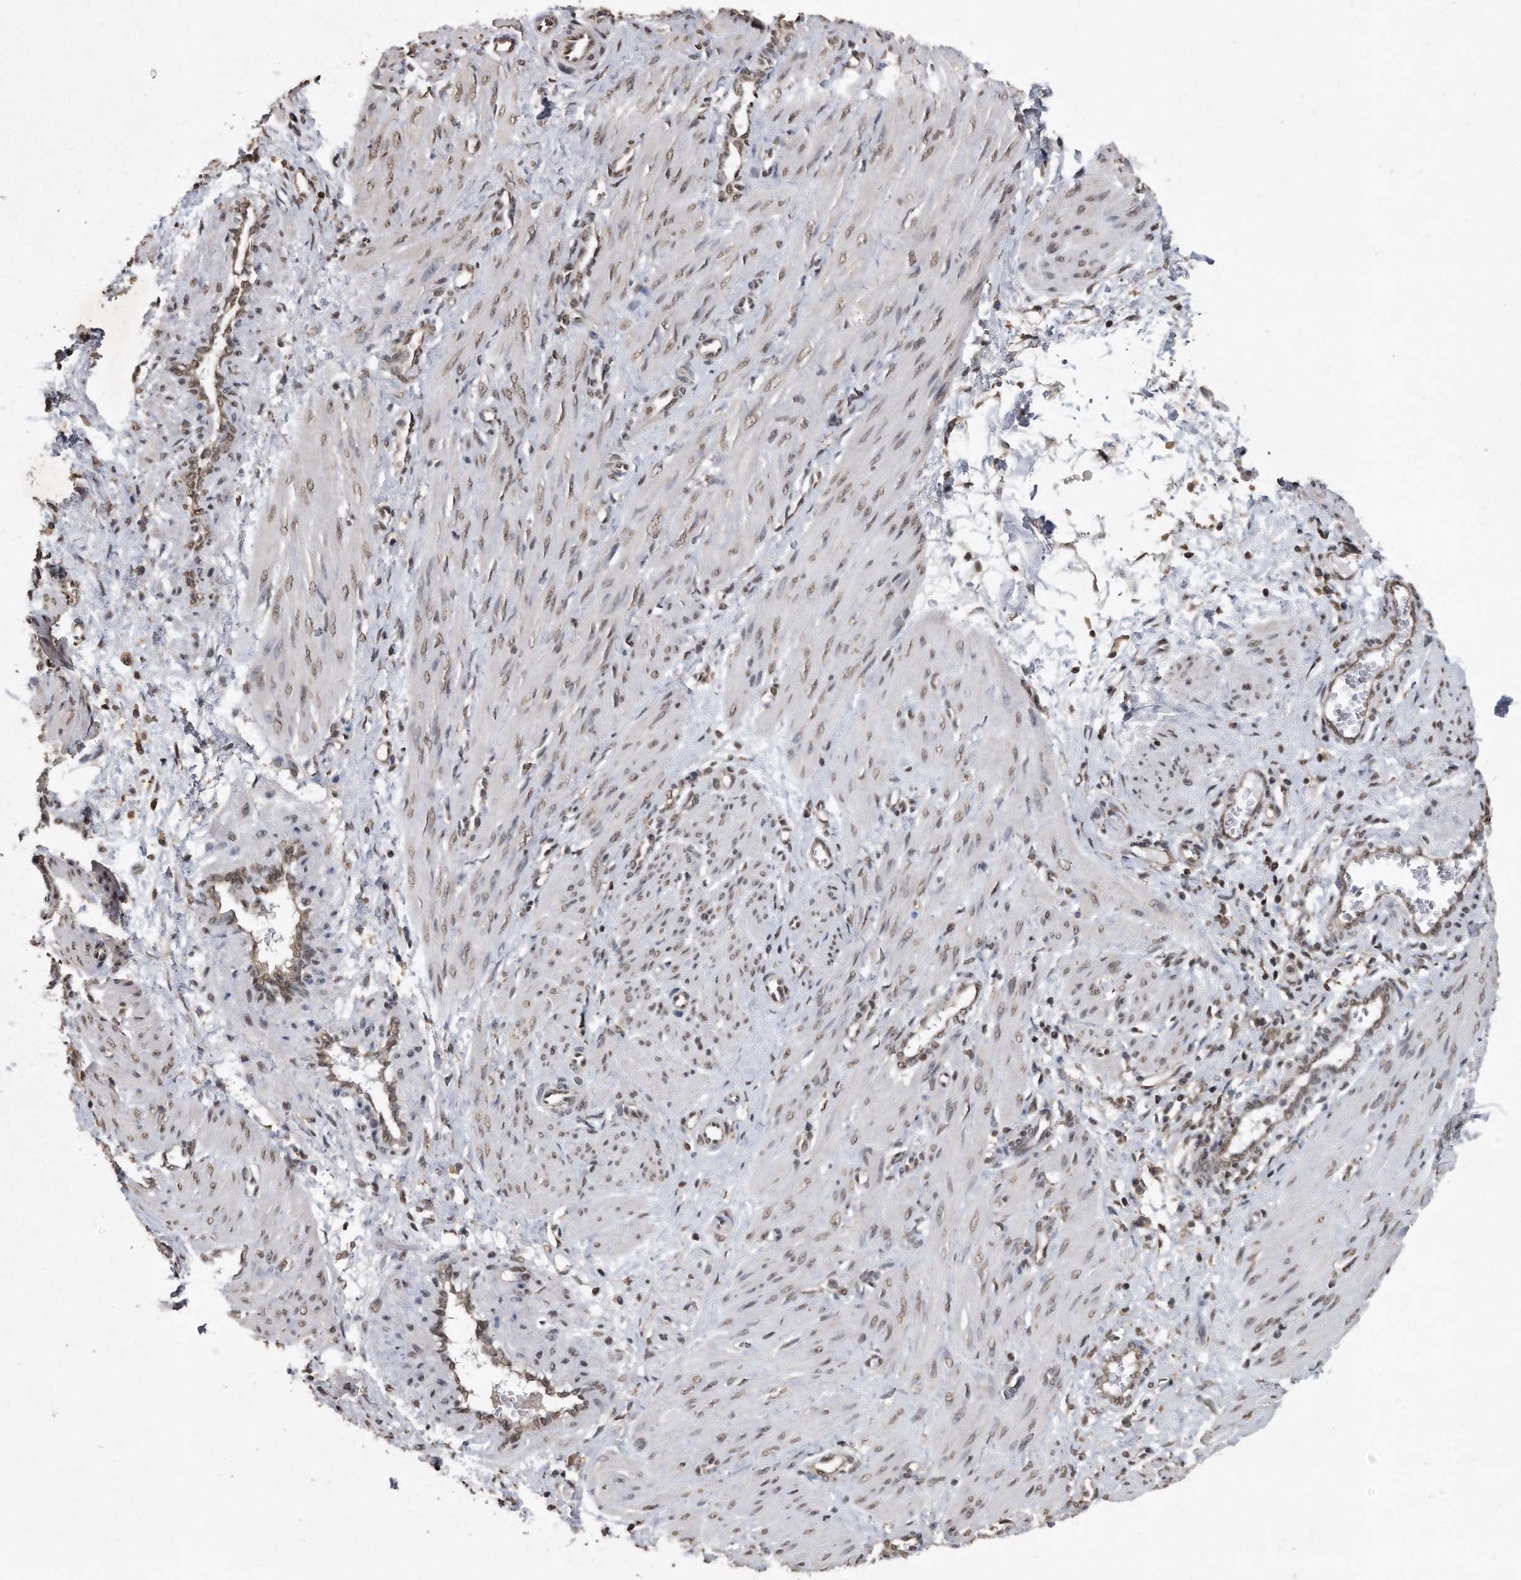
{"staining": {"intensity": "weak", "quantity": ">75%", "location": "nuclear"}, "tissue": "smooth muscle", "cell_type": "Smooth muscle cells", "image_type": "normal", "snomed": [{"axis": "morphology", "description": "Normal tissue, NOS"}, {"axis": "topography", "description": "Endometrium"}], "caption": "Approximately >75% of smooth muscle cells in normal smooth muscle reveal weak nuclear protein staining as visualized by brown immunohistochemical staining.", "gene": "CRYZL1", "patient": {"sex": "female", "age": 33}}